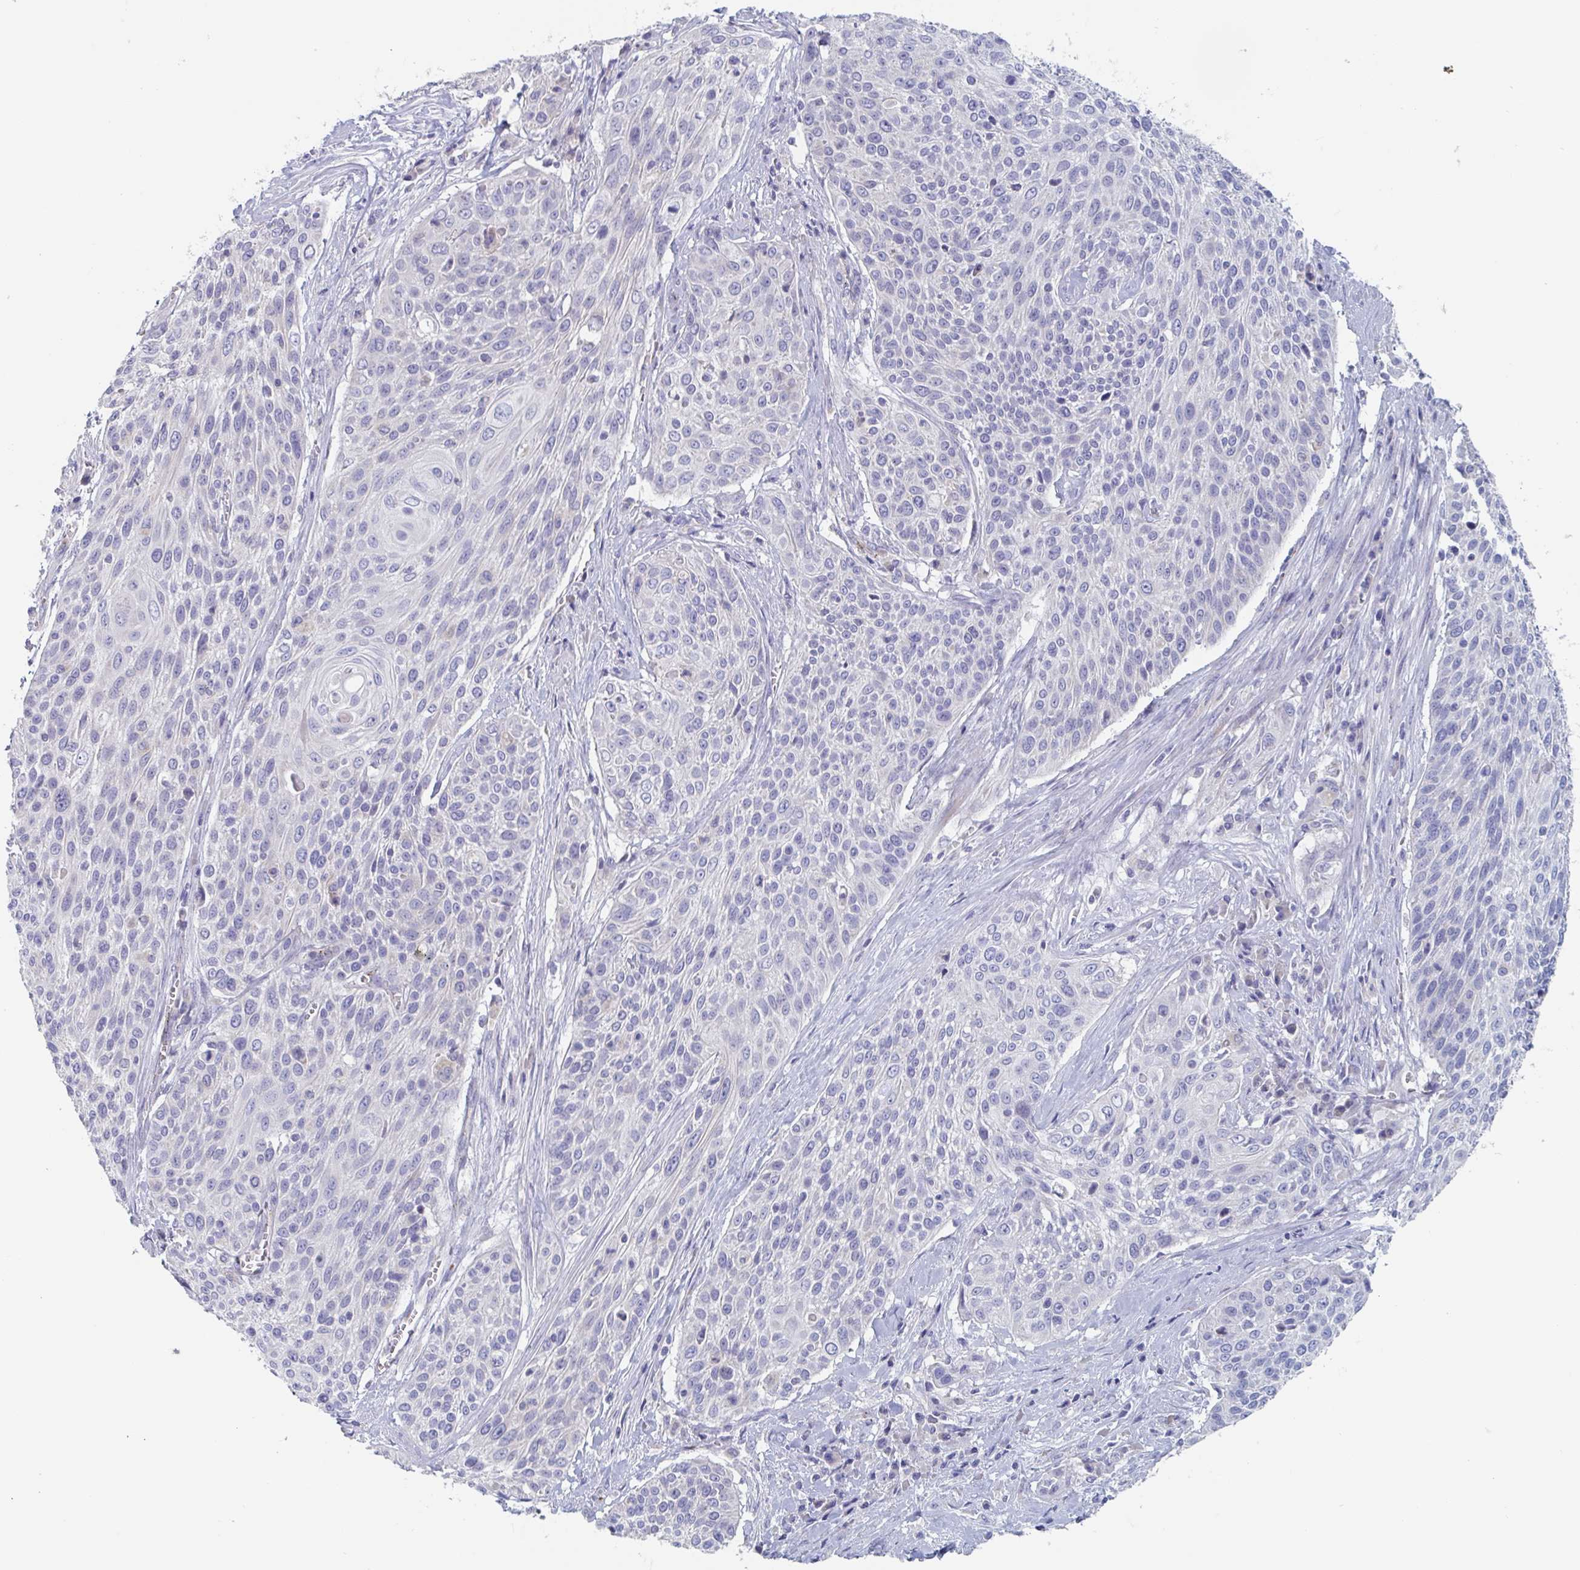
{"staining": {"intensity": "negative", "quantity": "none", "location": "none"}, "tissue": "cervical cancer", "cell_type": "Tumor cells", "image_type": "cancer", "snomed": [{"axis": "morphology", "description": "Squamous cell carcinoma, NOS"}, {"axis": "topography", "description": "Cervix"}], "caption": "This photomicrograph is of cervical squamous cell carcinoma stained with IHC to label a protein in brown with the nuclei are counter-stained blue. There is no expression in tumor cells.", "gene": "ABHD16A", "patient": {"sex": "female", "age": 31}}